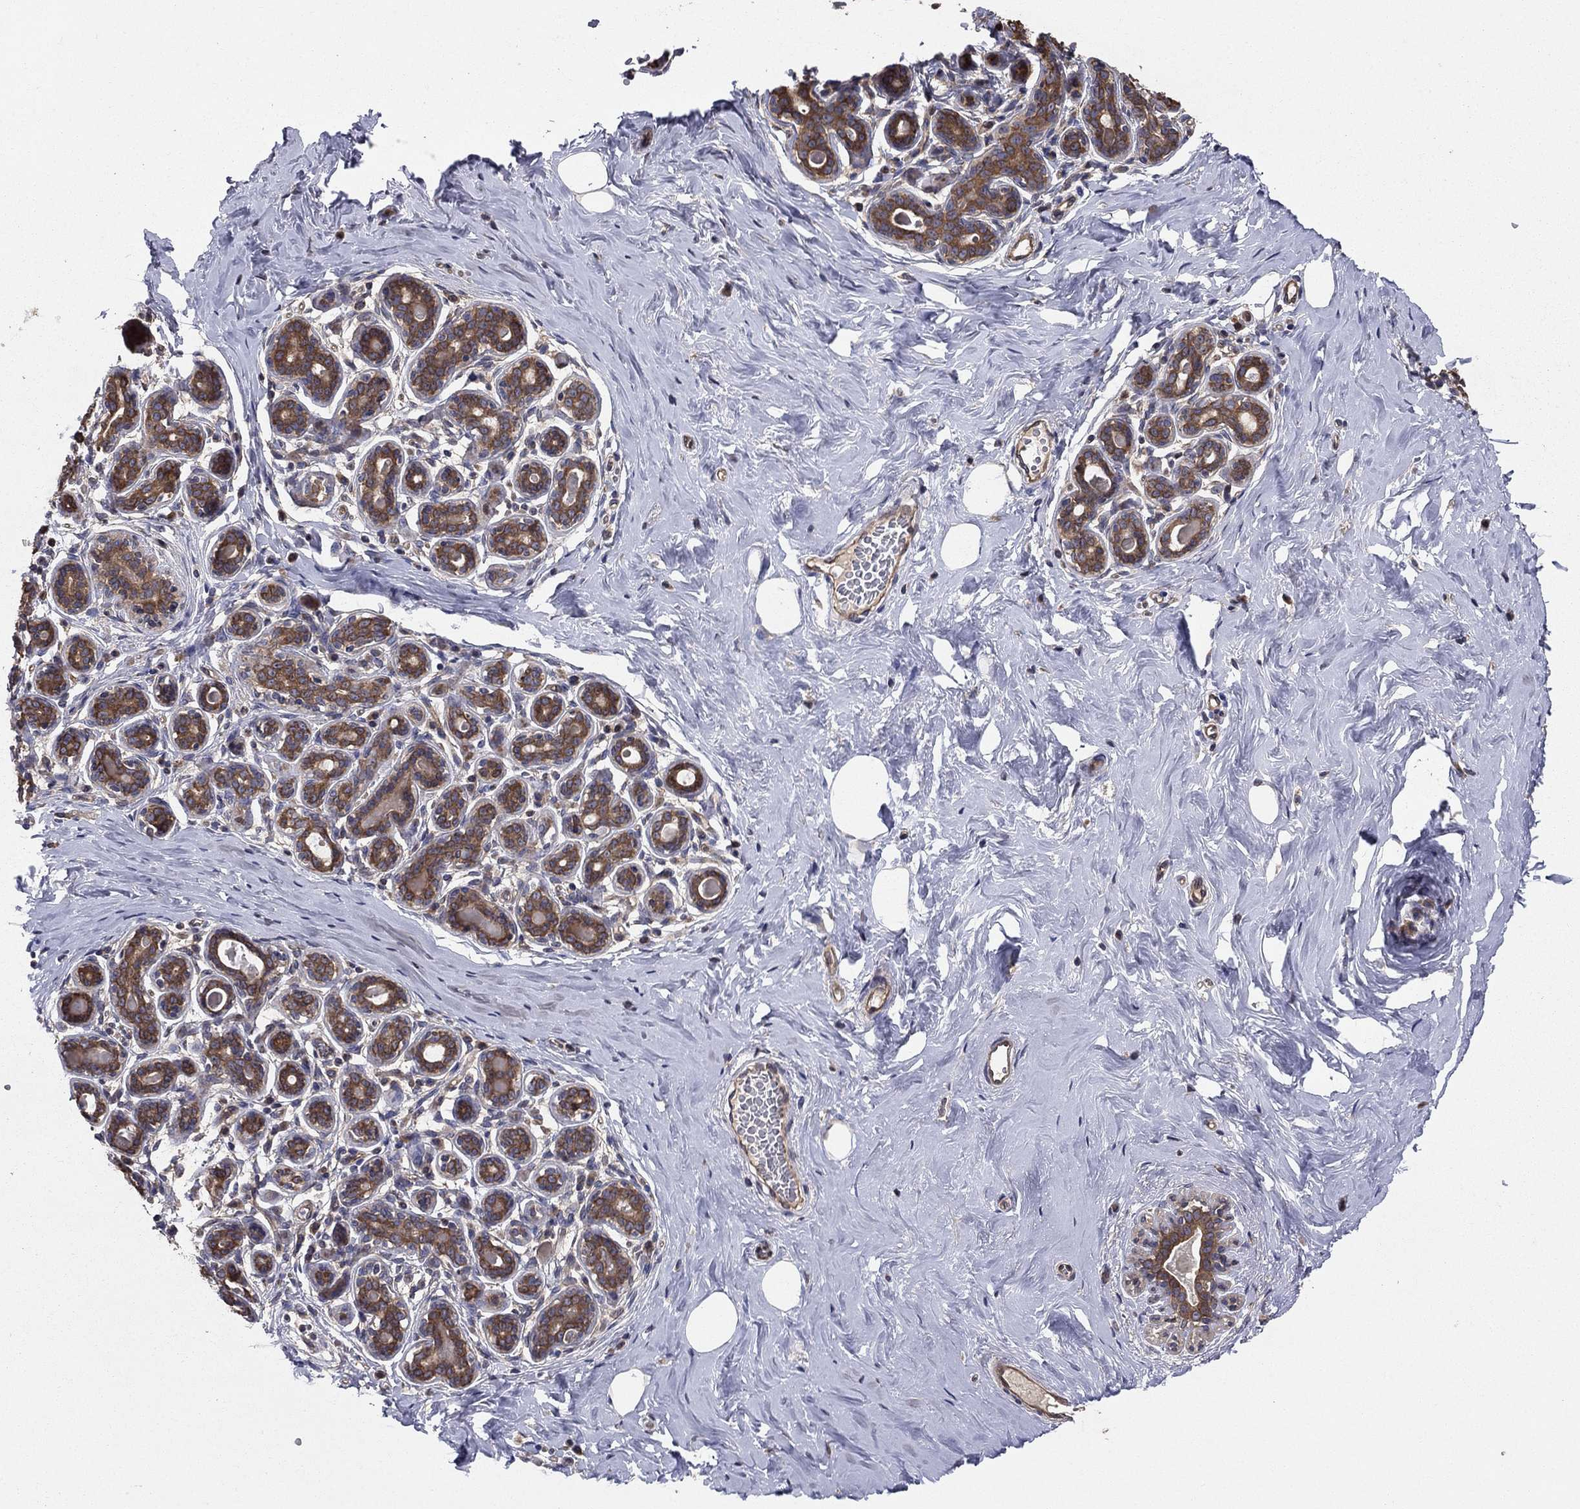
{"staining": {"intensity": "moderate", "quantity": "<25%", "location": "nuclear"}, "tissue": "breast", "cell_type": "Adipocytes", "image_type": "normal", "snomed": [{"axis": "morphology", "description": "Normal tissue, NOS"}, {"axis": "topography", "description": "Skin"}, {"axis": "topography", "description": "Breast"}], "caption": "Breast stained with DAB immunohistochemistry (IHC) exhibits low levels of moderate nuclear expression in about <25% of adipocytes.", "gene": "BABAM2", "patient": {"sex": "female", "age": 43}}